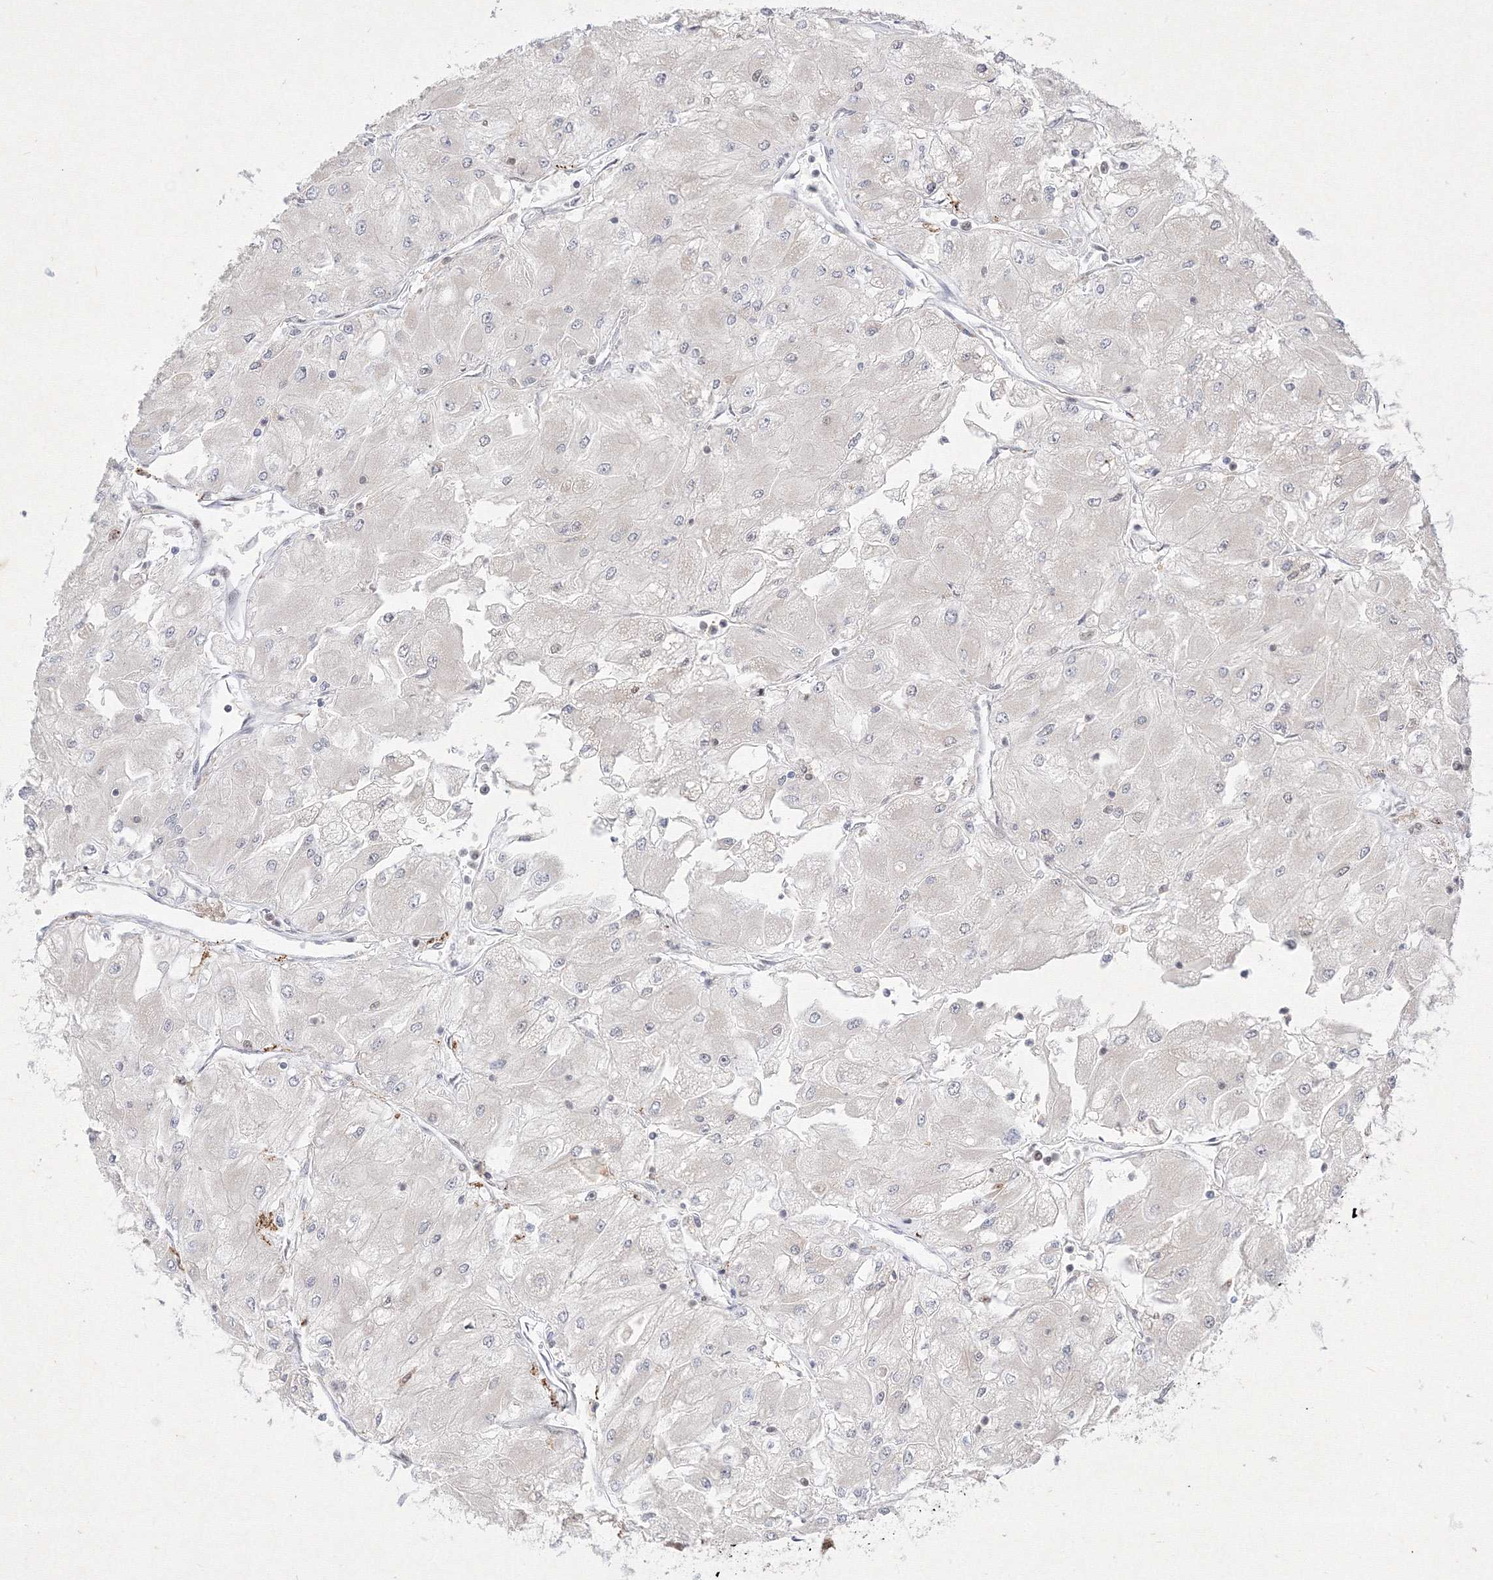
{"staining": {"intensity": "negative", "quantity": "none", "location": "none"}, "tissue": "renal cancer", "cell_type": "Tumor cells", "image_type": "cancer", "snomed": [{"axis": "morphology", "description": "Adenocarcinoma, NOS"}, {"axis": "topography", "description": "Kidney"}], "caption": "The histopathology image reveals no staining of tumor cells in renal cancer (adenocarcinoma). (Stains: DAB immunohistochemistry (IHC) with hematoxylin counter stain, Microscopy: brightfield microscopy at high magnification).", "gene": "TAB1", "patient": {"sex": "male", "age": 80}}